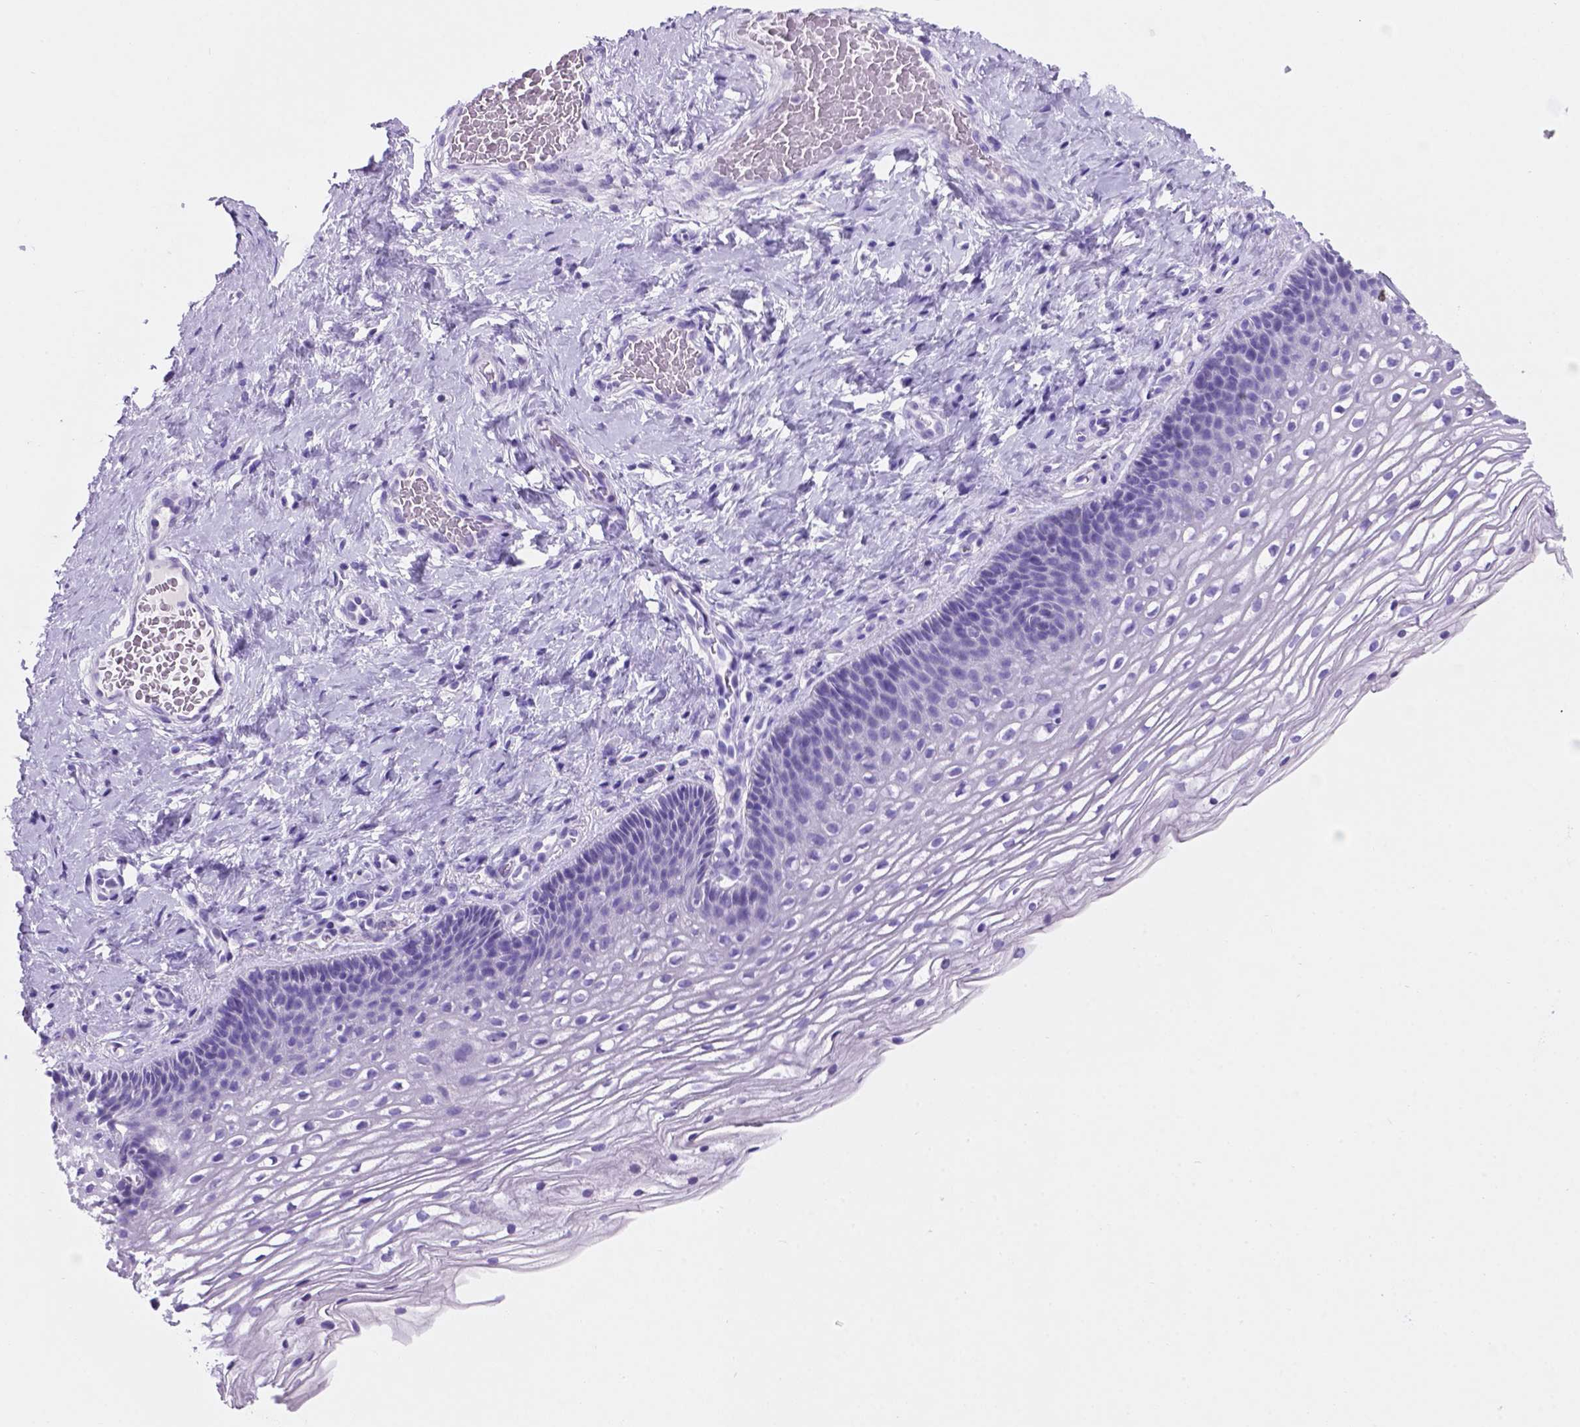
{"staining": {"intensity": "weak", "quantity": "<25%", "location": "cytoplasmic/membranous"}, "tissue": "cervix", "cell_type": "Glandular cells", "image_type": "normal", "snomed": [{"axis": "morphology", "description": "Normal tissue, NOS"}, {"axis": "topography", "description": "Cervix"}], "caption": "Immunohistochemical staining of benign cervix exhibits no significant staining in glandular cells. The staining is performed using DAB (3,3'-diaminobenzidine) brown chromogen with nuclei counter-stained in using hematoxylin.", "gene": "C17orf107", "patient": {"sex": "female", "age": 34}}